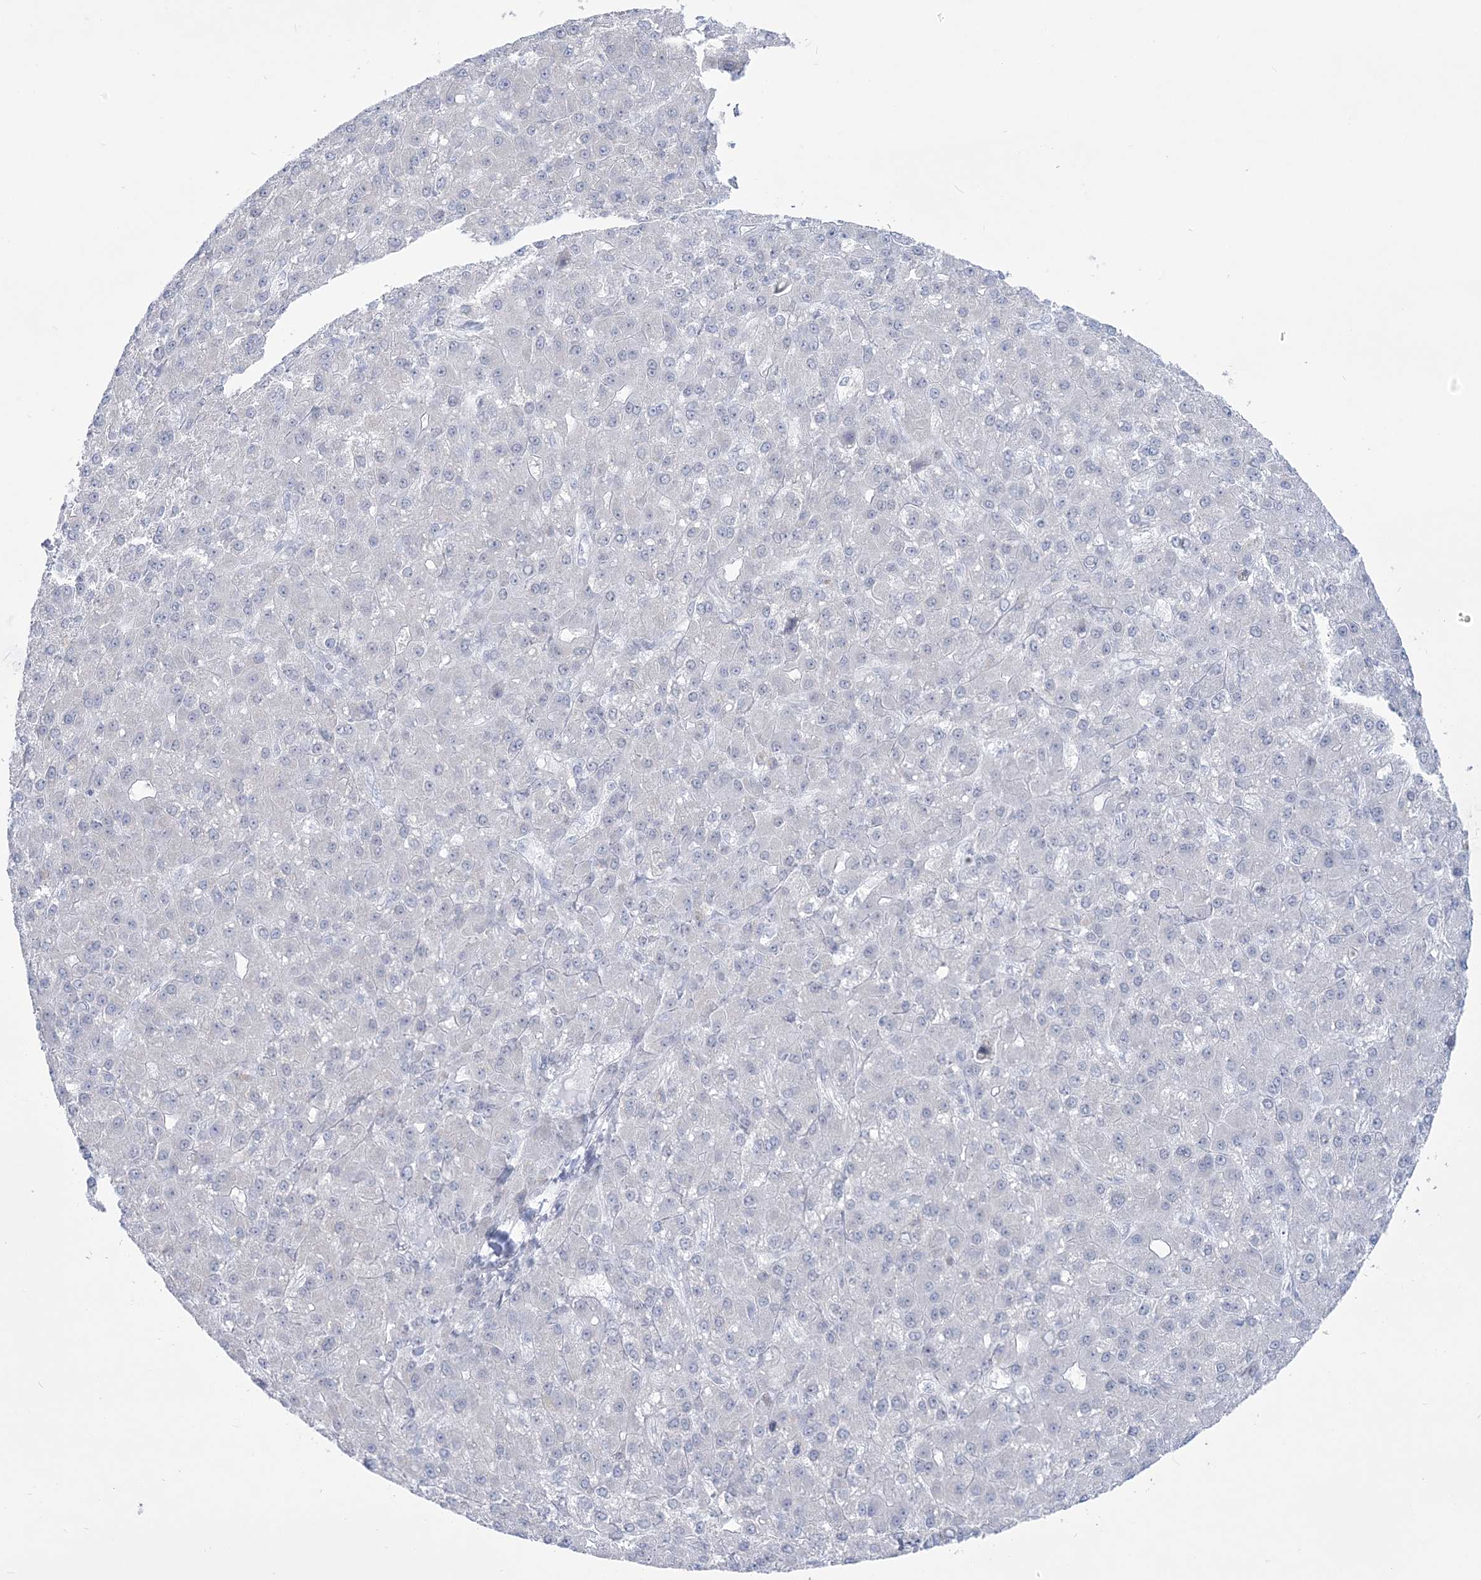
{"staining": {"intensity": "negative", "quantity": "none", "location": "none"}, "tissue": "liver cancer", "cell_type": "Tumor cells", "image_type": "cancer", "snomed": [{"axis": "morphology", "description": "Carcinoma, Hepatocellular, NOS"}, {"axis": "topography", "description": "Liver"}], "caption": "Human hepatocellular carcinoma (liver) stained for a protein using immunohistochemistry displays no positivity in tumor cells.", "gene": "ZNF843", "patient": {"sex": "male", "age": 67}}